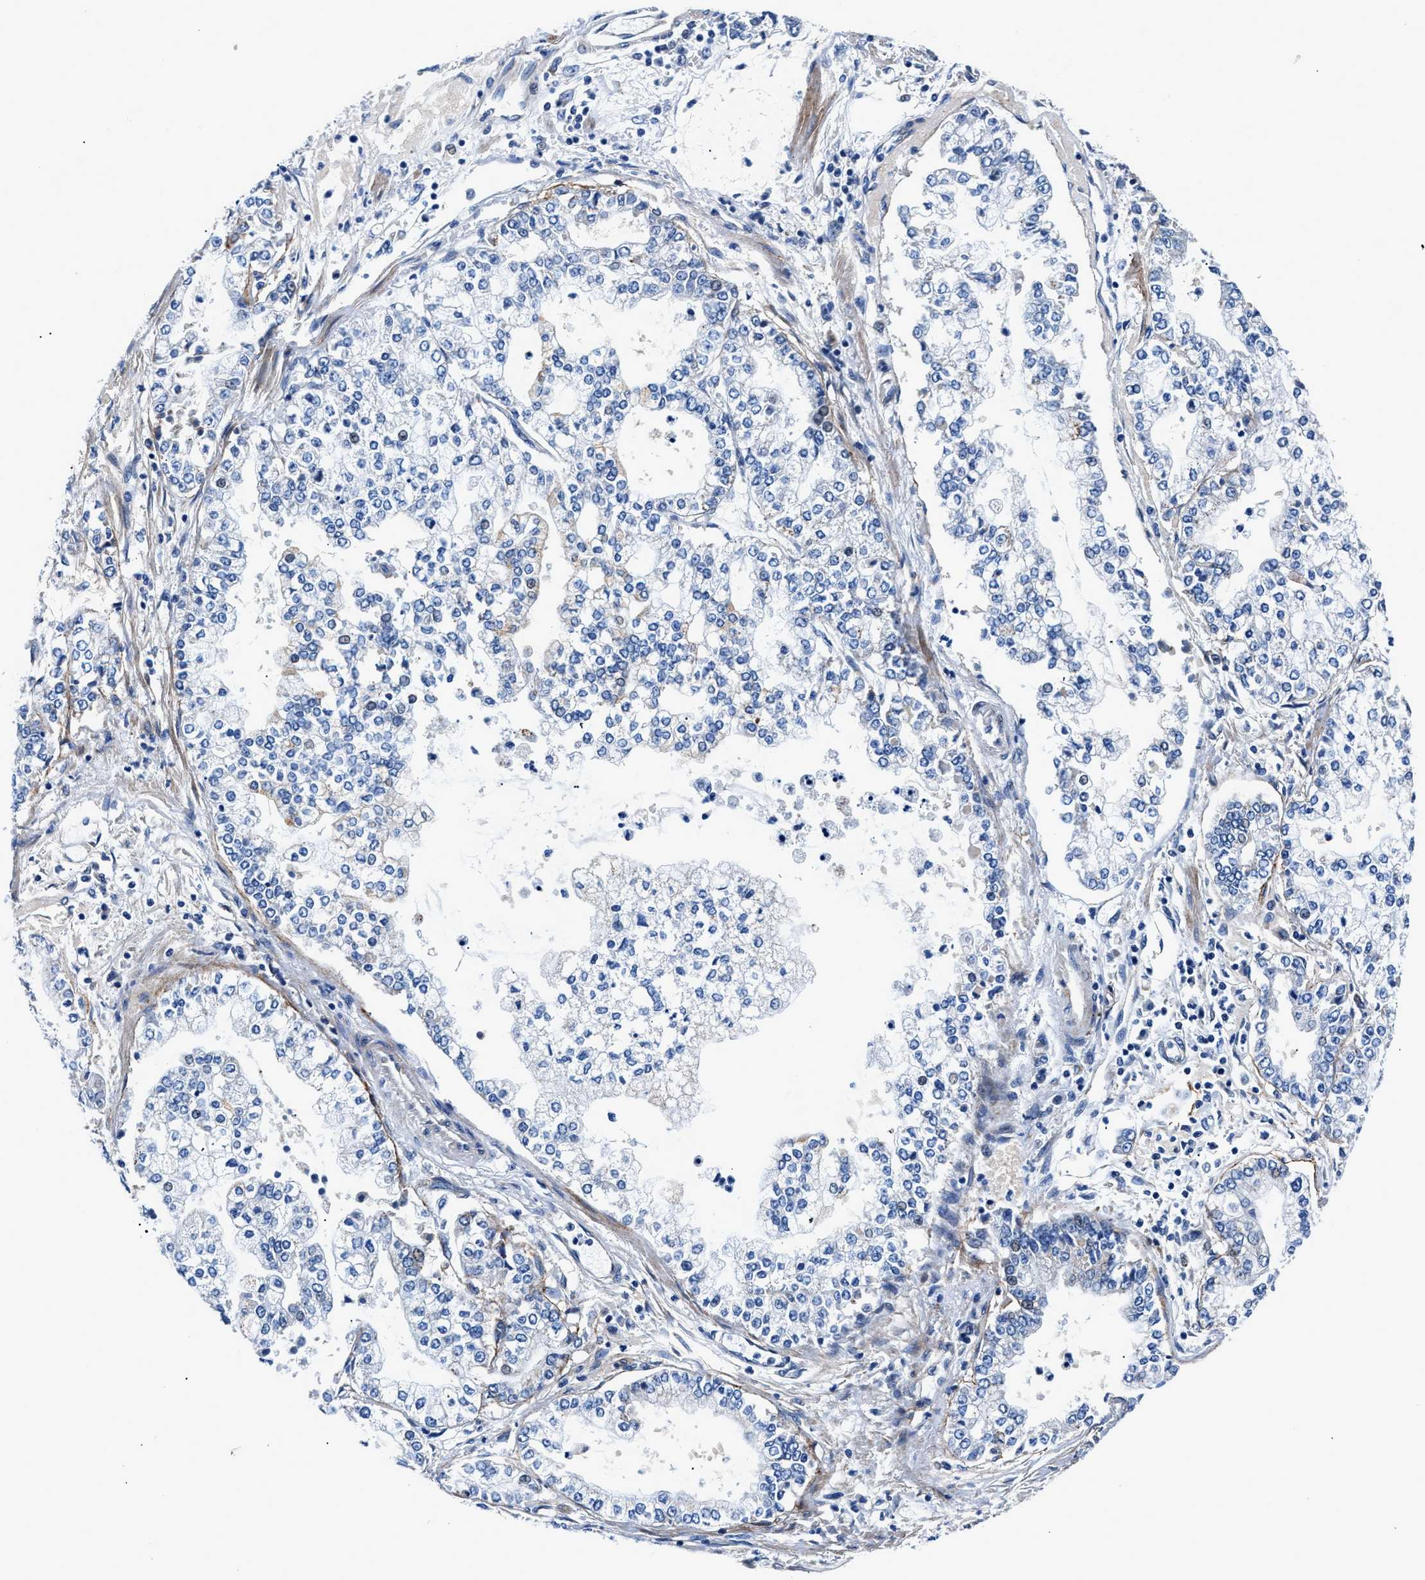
{"staining": {"intensity": "negative", "quantity": "none", "location": "none"}, "tissue": "stomach cancer", "cell_type": "Tumor cells", "image_type": "cancer", "snomed": [{"axis": "morphology", "description": "Adenocarcinoma, NOS"}, {"axis": "topography", "description": "Stomach"}], "caption": "The micrograph displays no significant expression in tumor cells of adenocarcinoma (stomach). Brightfield microscopy of IHC stained with DAB (3,3'-diaminobenzidine) (brown) and hematoxylin (blue), captured at high magnification.", "gene": "DAG1", "patient": {"sex": "male", "age": 76}}